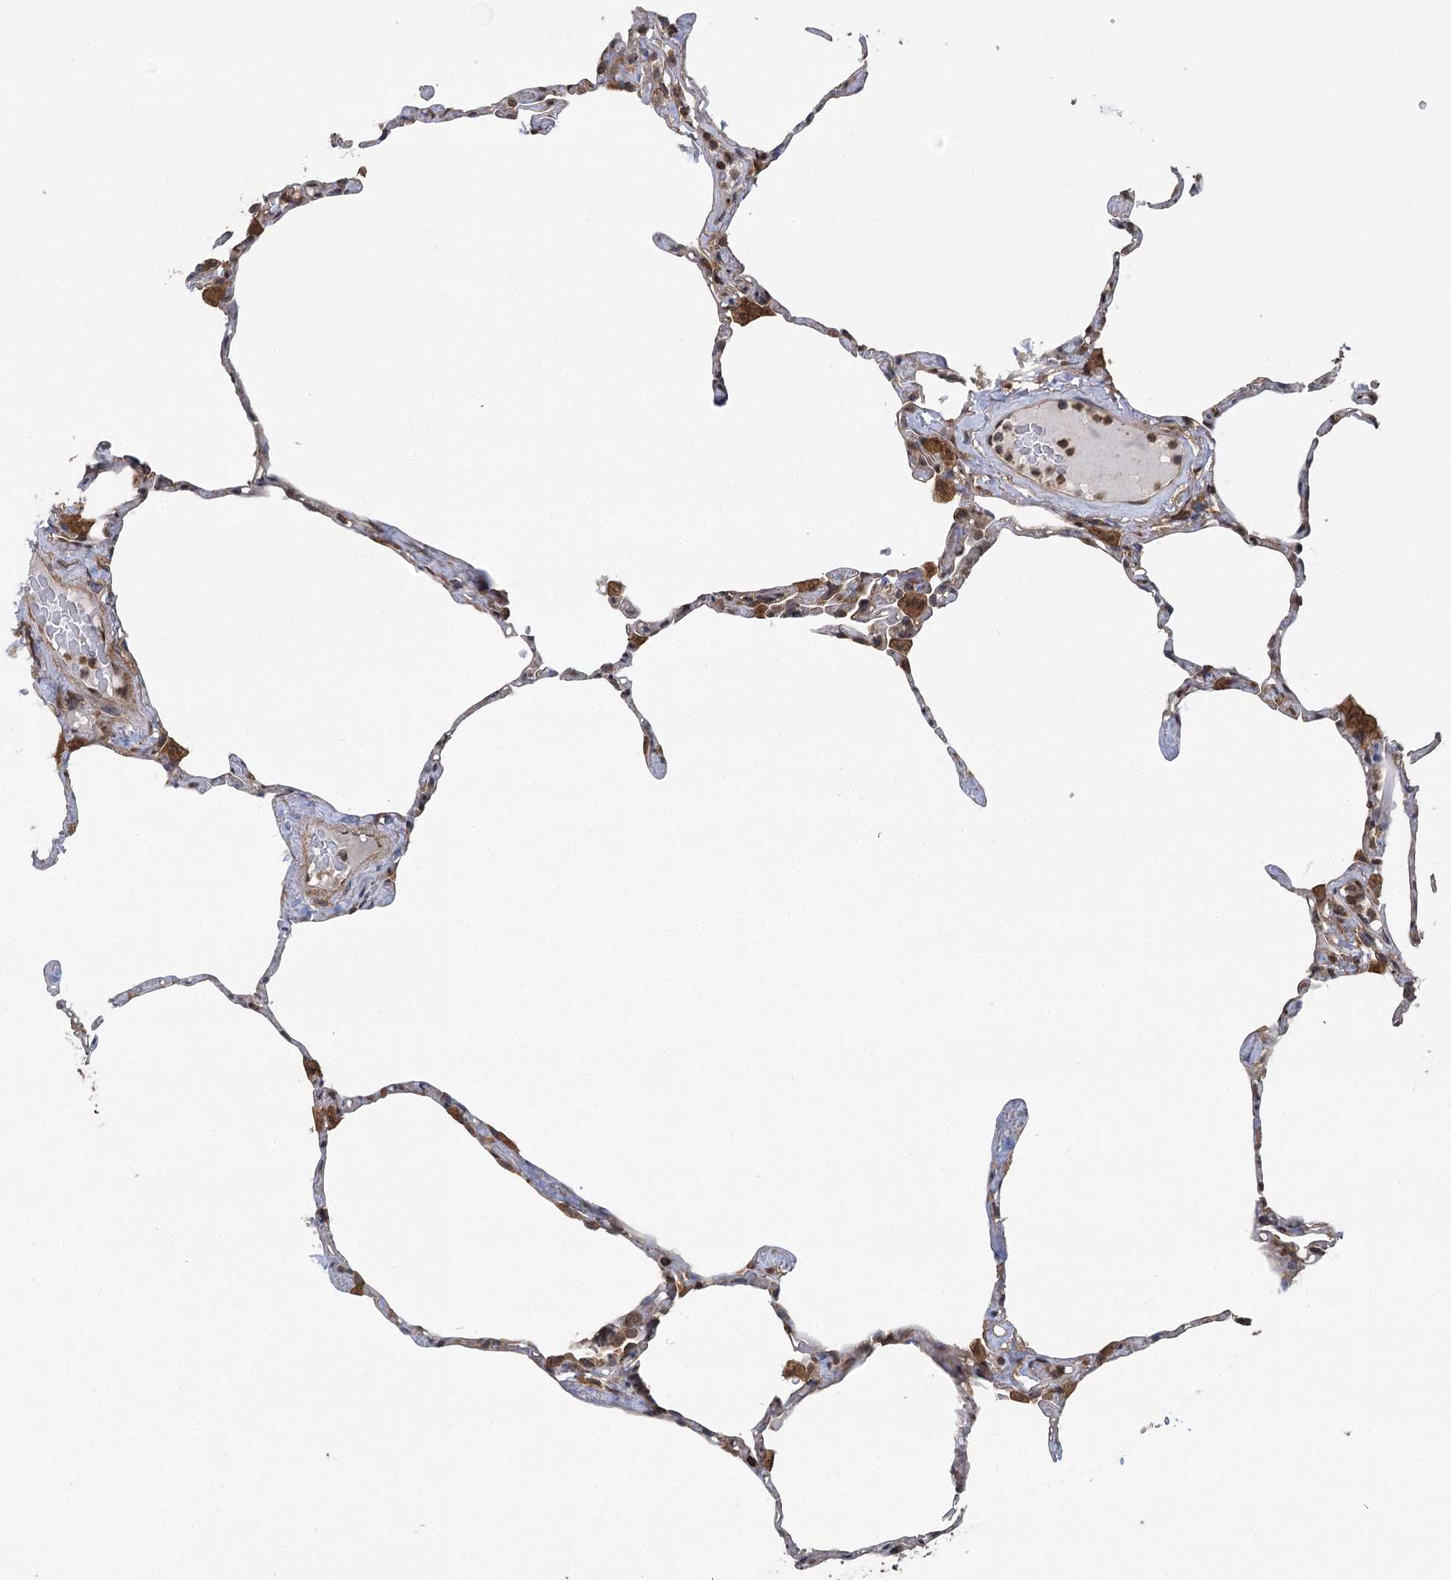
{"staining": {"intensity": "weak", "quantity": "25%-75%", "location": "cytoplasmic/membranous"}, "tissue": "lung", "cell_type": "Alveolar cells", "image_type": "normal", "snomed": [{"axis": "morphology", "description": "Normal tissue, NOS"}, {"axis": "topography", "description": "Lung"}], "caption": "IHC micrograph of unremarkable lung stained for a protein (brown), which displays low levels of weak cytoplasmic/membranous staining in about 25%-75% of alveolar cells.", "gene": "C12orf4", "patient": {"sex": "male", "age": 65}}